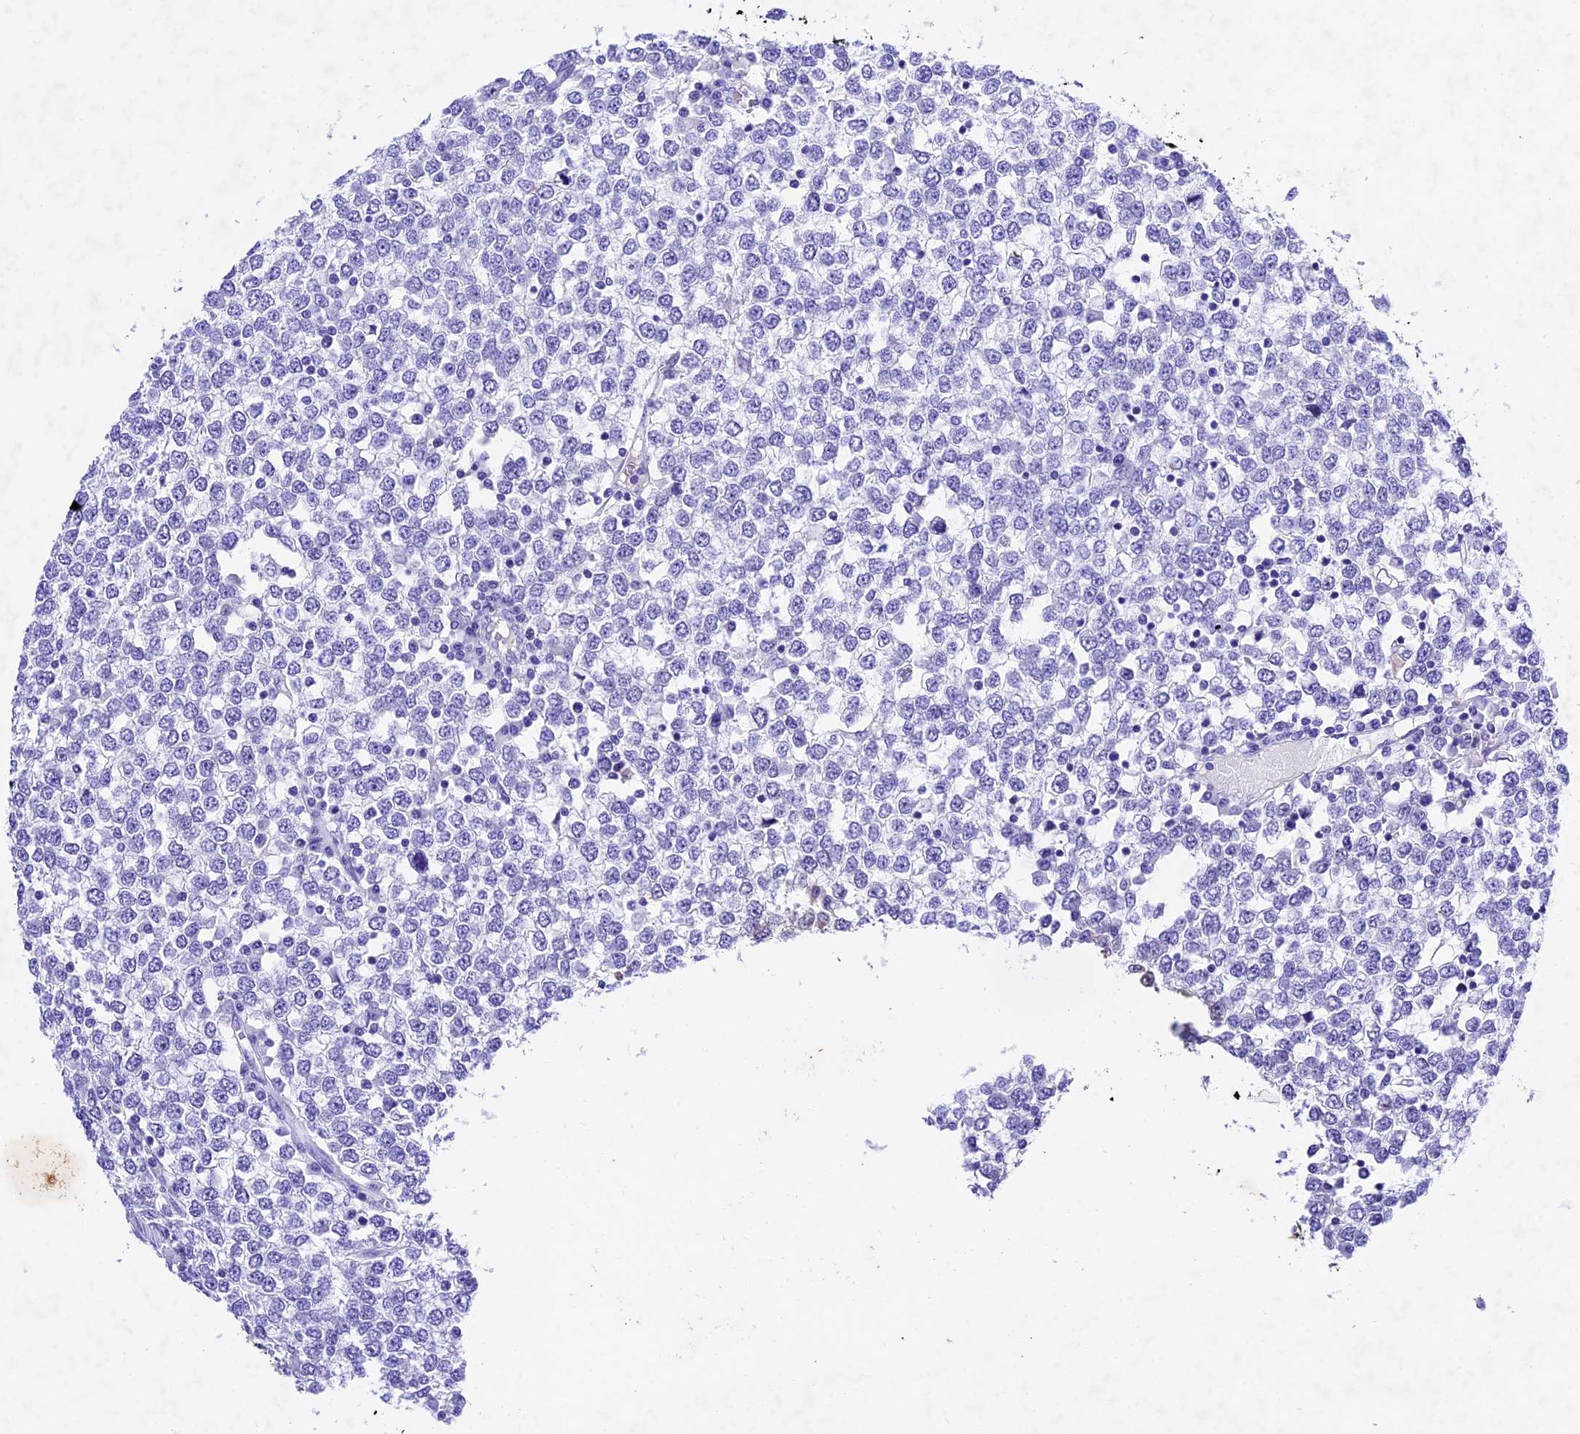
{"staining": {"intensity": "negative", "quantity": "none", "location": "none"}, "tissue": "testis cancer", "cell_type": "Tumor cells", "image_type": "cancer", "snomed": [{"axis": "morphology", "description": "Seminoma, NOS"}, {"axis": "topography", "description": "Testis"}], "caption": "An image of testis cancer stained for a protein shows no brown staining in tumor cells.", "gene": "PSG11", "patient": {"sex": "male", "age": 65}}